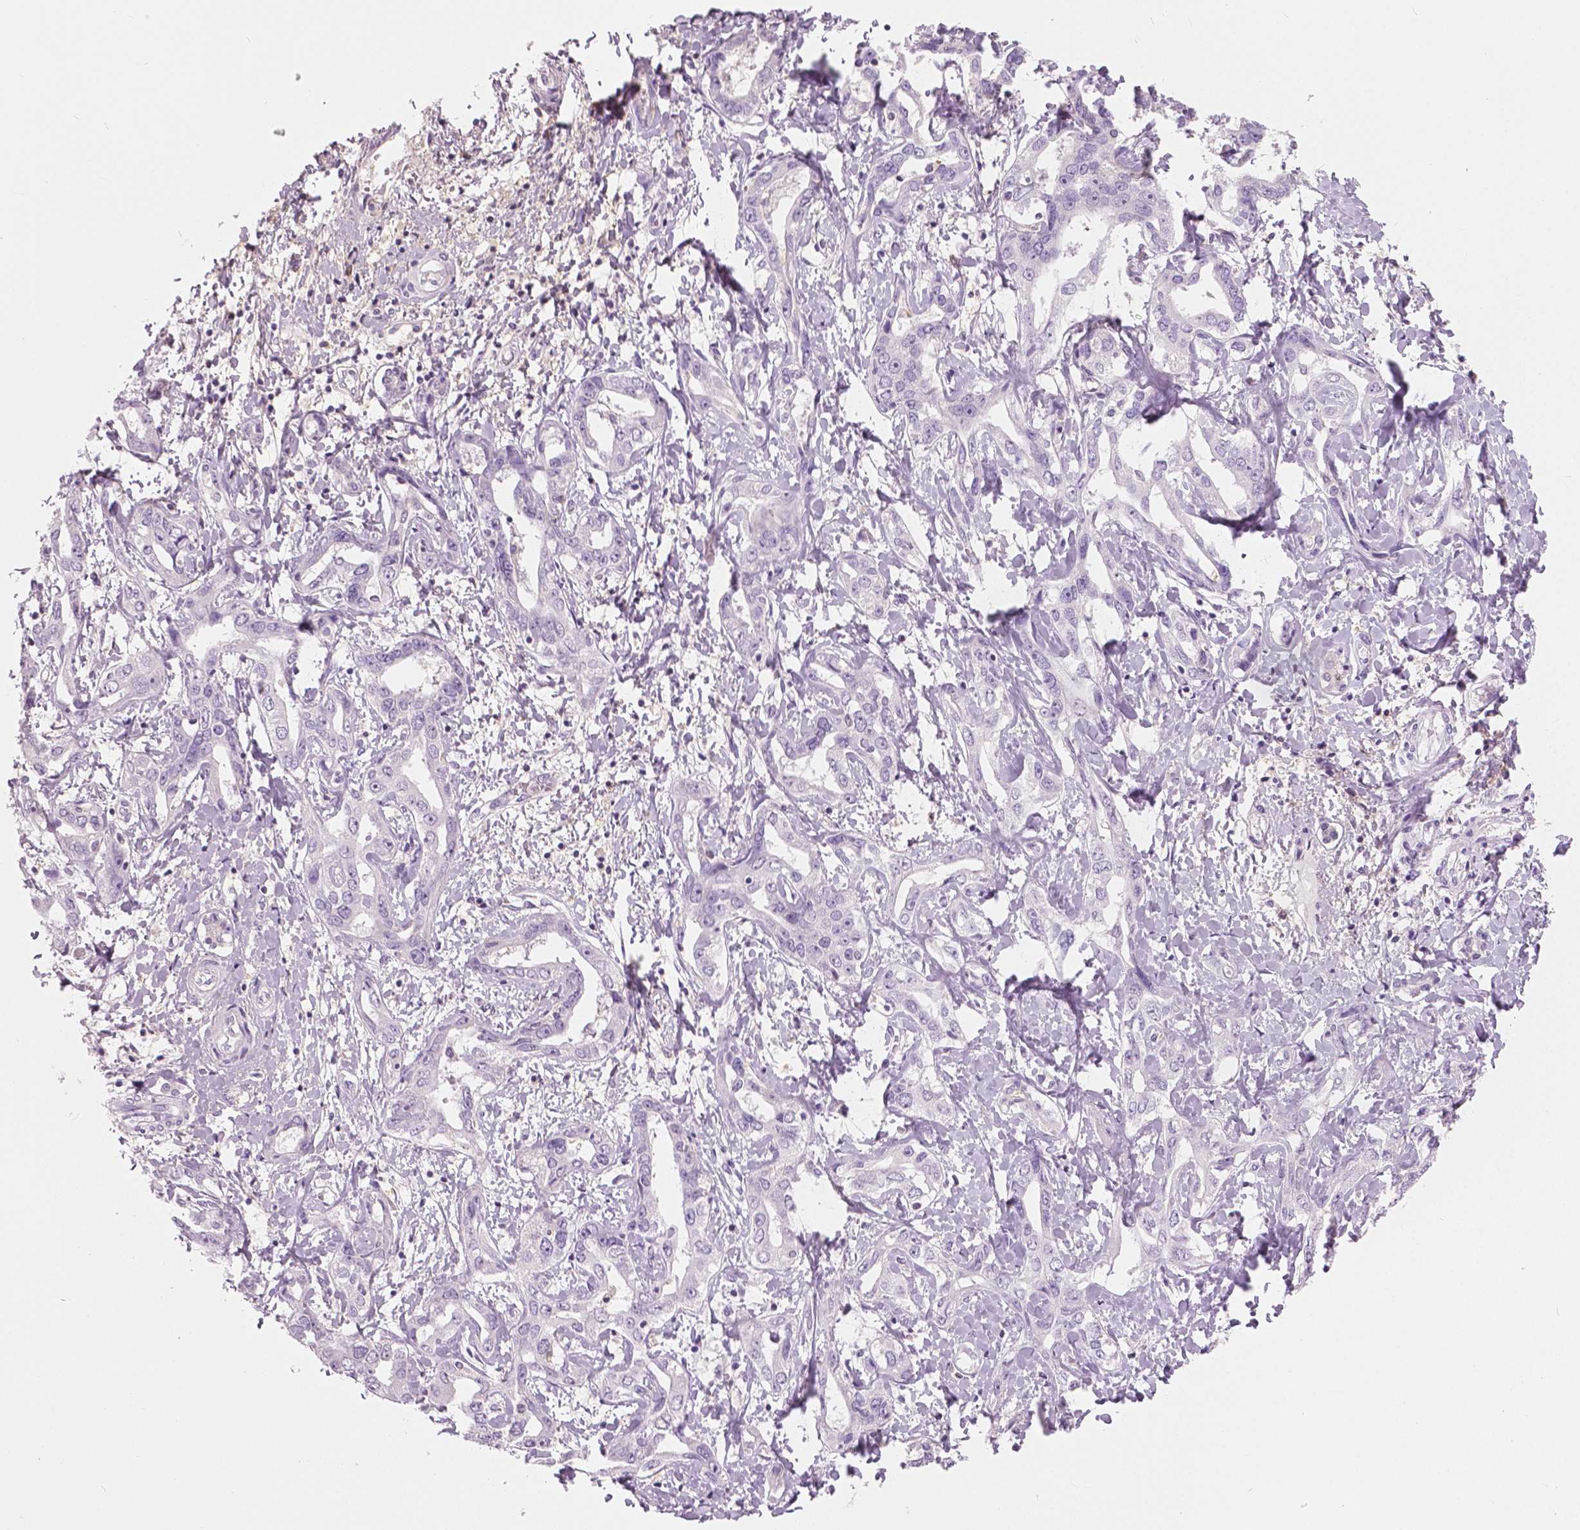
{"staining": {"intensity": "negative", "quantity": "none", "location": "none"}, "tissue": "liver cancer", "cell_type": "Tumor cells", "image_type": "cancer", "snomed": [{"axis": "morphology", "description": "Cholangiocarcinoma"}, {"axis": "topography", "description": "Liver"}], "caption": "DAB immunohistochemical staining of human liver cancer (cholangiocarcinoma) displays no significant positivity in tumor cells. (Stains: DAB (3,3'-diaminobenzidine) IHC with hematoxylin counter stain, Microscopy: brightfield microscopy at high magnification).", "gene": "GALM", "patient": {"sex": "male", "age": 59}}